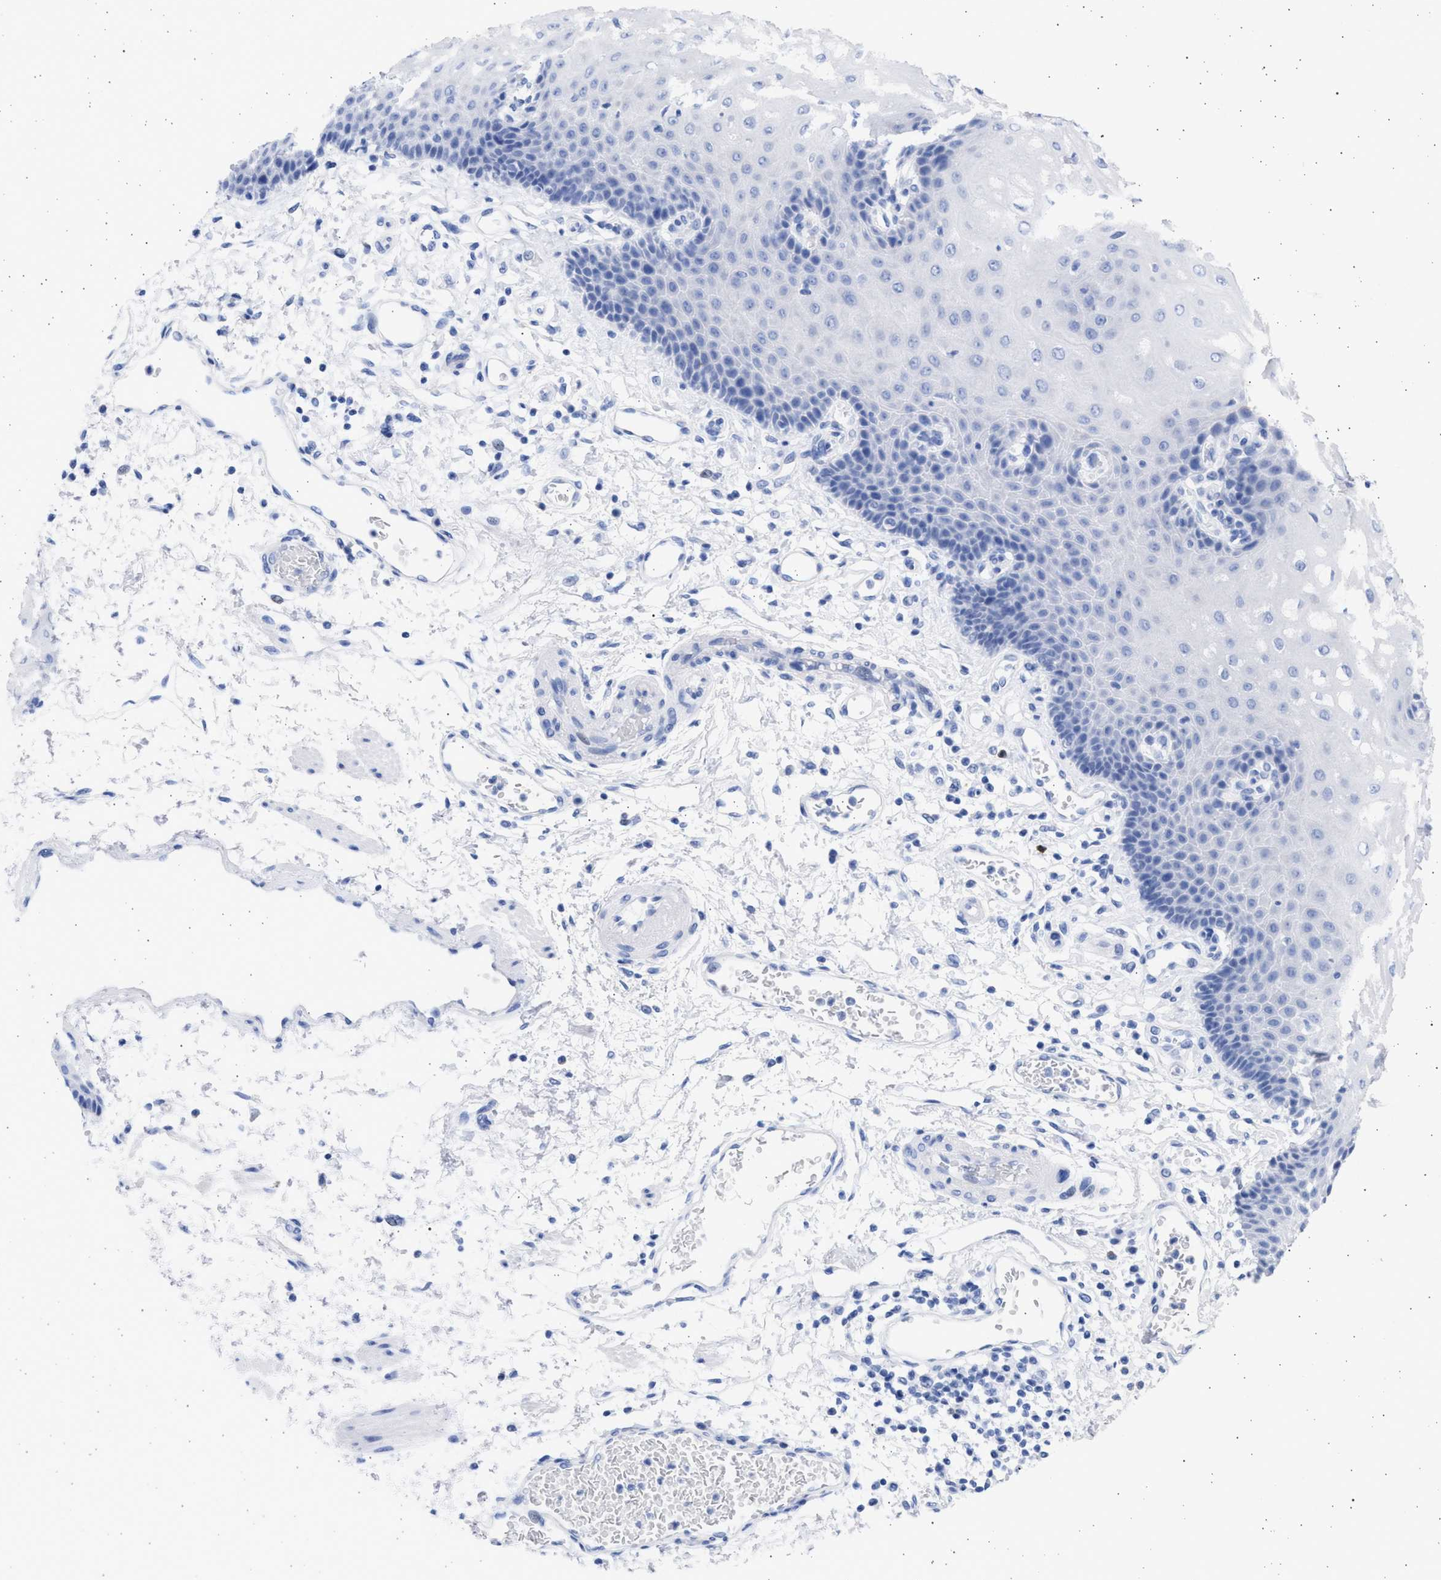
{"staining": {"intensity": "negative", "quantity": "none", "location": "none"}, "tissue": "esophagus", "cell_type": "Squamous epithelial cells", "image_type": "normal", "snomed": [{"axis": "morphology", "description": "Normal tissue, NOS"}, {"axis": "topography", "description": "Esophagus"}], "caption": "This is a image of immunohistochemistry (IHC) staining of unremarkable esophagus, which shows no positivity in squamous epithelial cells.", "gene": "ALDOC", "patient": {"sex": "male", "age": 54}}